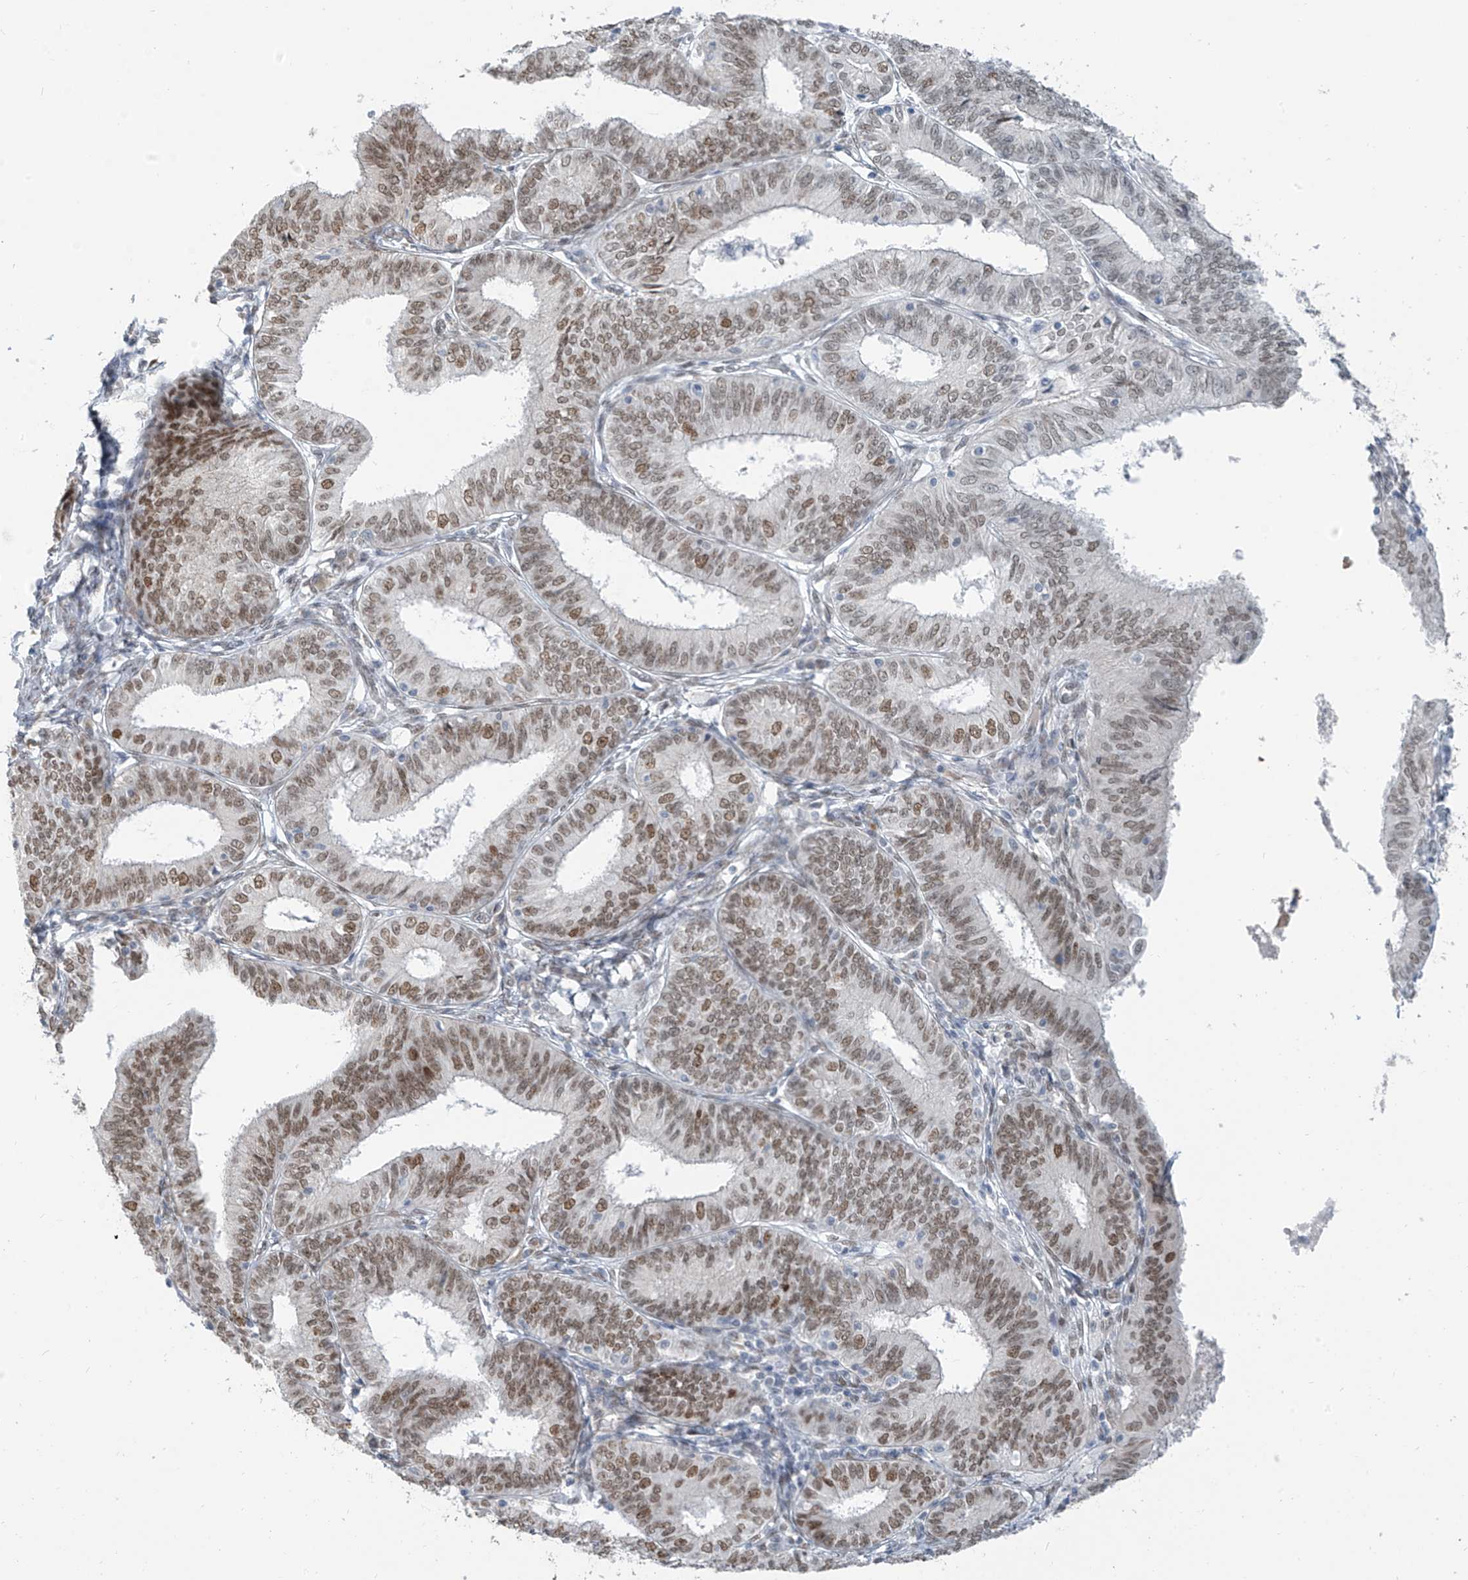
{"staining": {"intensity": "moderate", "quantity": ">75%", "location": "nuclear"}, "tissue": "endometrial cancer", "cell_type": "Tumor cells", "image_type": "cancer", "snomed": [{"axis": "morphology", "description": "Adenocarcinoma, NOS"}, {"axis": "topography", "description": "Endometrium"}], "caption": "This micrograph reveals immunohistochemistry (IHC) staining of endometrial cancer, with medium moderate nuclear positivity in about >75% of tumor cells.", "gene": "MCM9", "patient": {"sex": "female", "age": 51}}